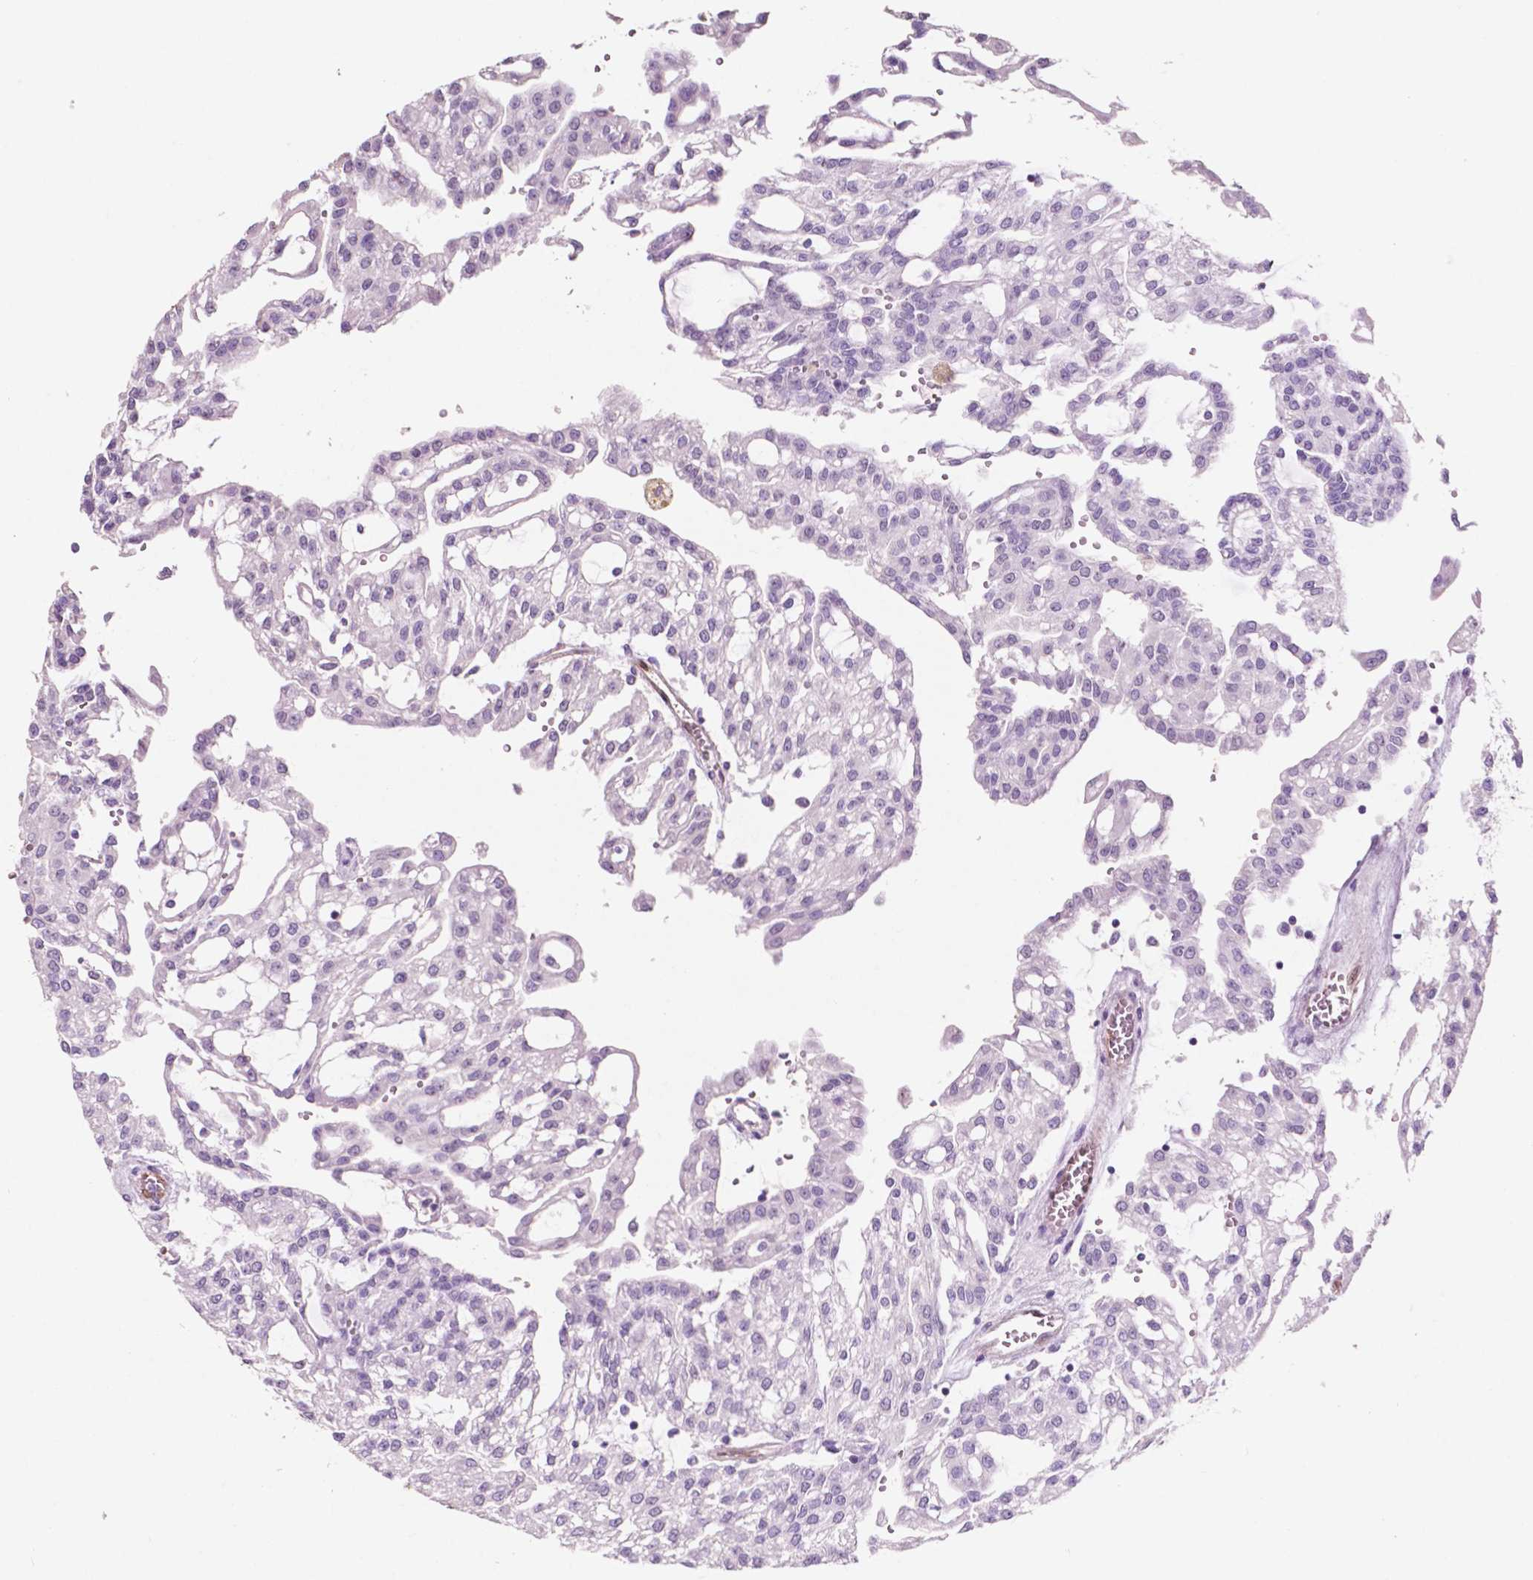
{"staining": {"intensity": "negative", "quantity": "none", "location": "none"}, "tissue": "renal cancer", "cell_type": "Tumor cells", "image_type": "cancer", "snomed": [{"axis": "morphology", "description": "Adenocarcinoma, NOS"}, {"axis": "topography", "description": "Kidney"}], "caption": "The immunohistochemistry image has no significant expression in tumor cells of renal adenocarcinoma tissue.", "gene": "IDO1", "patient": {"sex": "male", "age": 63}}